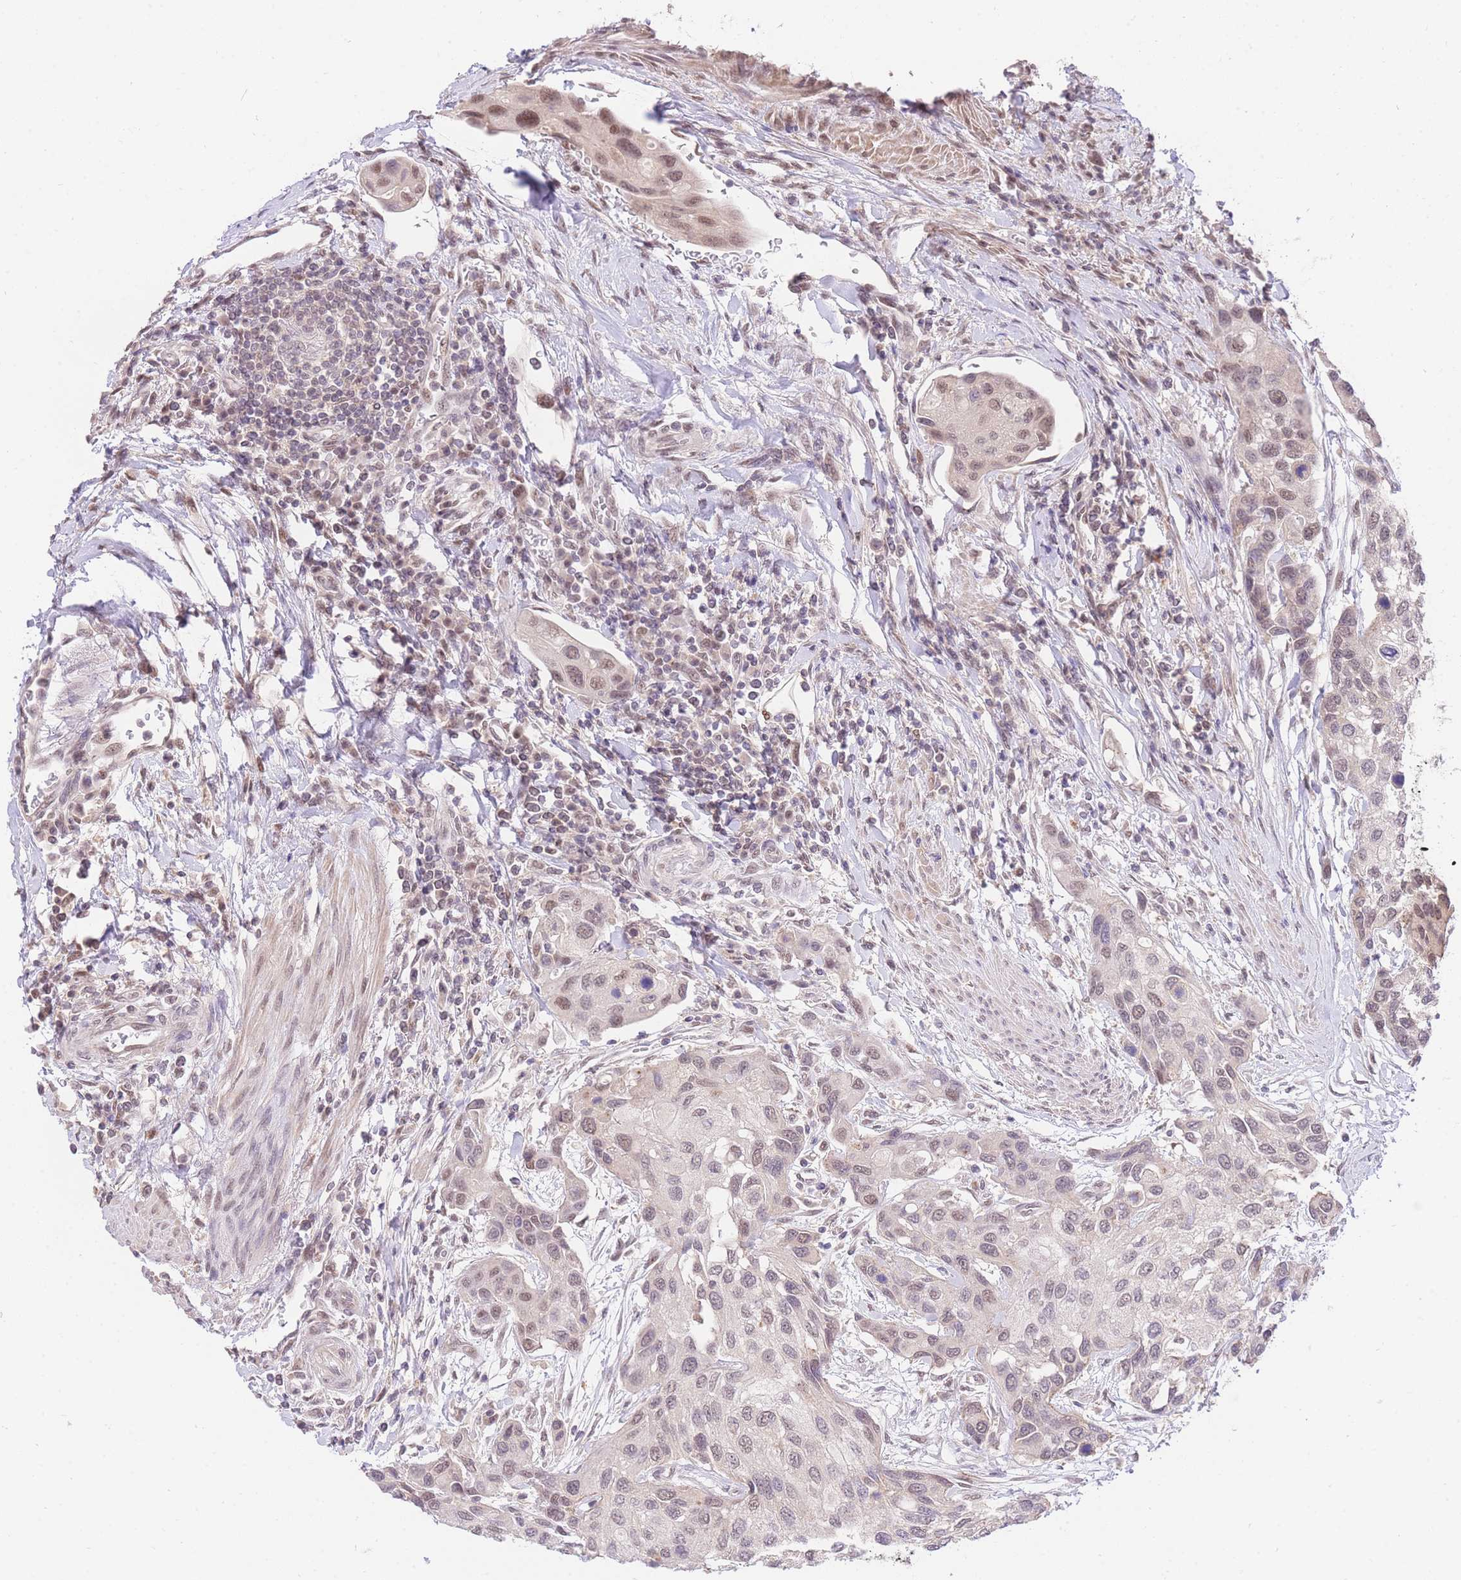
{"staining": {"intensity": "moderate", "quantity": "<25%", "location": "nuclear"}, "tissue": "urothelial cancer", "cell_type": "Tumor cells", "image_type": "cancer", "snomed": [{"axis": "morphology", "description": "Normal tissue, NOS"}, {"axis": "morphology", "description": "Urothelial carcinoma, High grade"}, {"axis": "topography", "description": "Vascular tissue"}, {"axis": "topography", "description": "Urinary bladder"}], "caption": "A brown stain shows moderate nuclear staining of a protein in urothelial carcinoma (high-grade) tumor cells.", "gene": "UBXN7", "patient": {"sex": "female", "age": 56}}